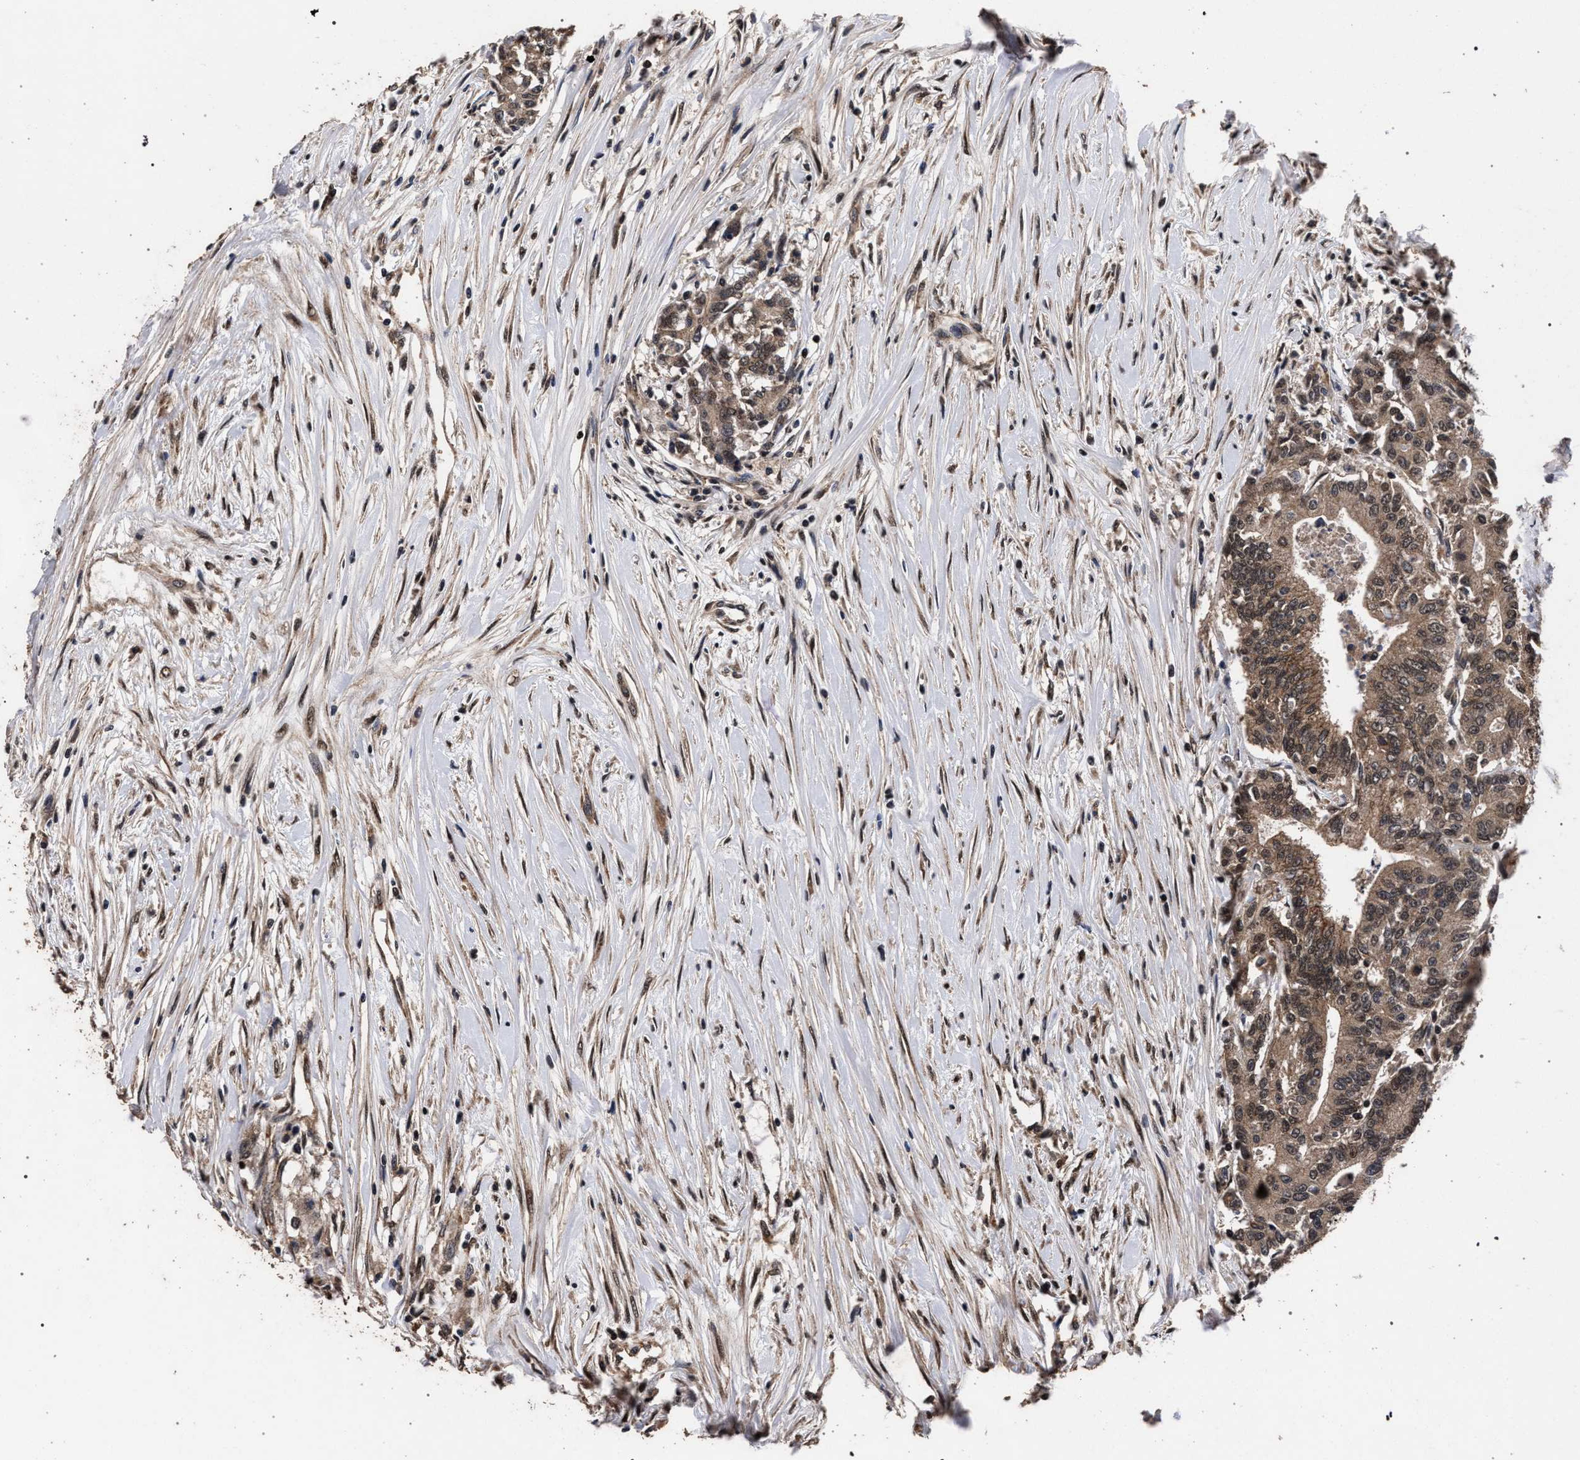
{"staining": {"intensity": "moderate", "quantity": ">75%", "location": "cytoplasmic/membranous,nuclear"}, "tissue": "colorectal cancer", "cell_type": "Tumor cells", "image_type": "cancer", "snomed": [{"axis": "morphology", "description": "Adenocarcinoma, NOS"}, {"axis": "topography", "description": "Colon"}], "caption": "IHC (DAB (3,3'-diaminobenzidine)) staining of human adenocarcinoma (colorectal) displays moderate cytoplasmic/membranous and nuclear protein positivity in approximately >75% of tumor cells. (IHC, brightfield microscopy, high magnification).", "gene": "ACOX1", "patient": {"sex": "female", "age": 77}}